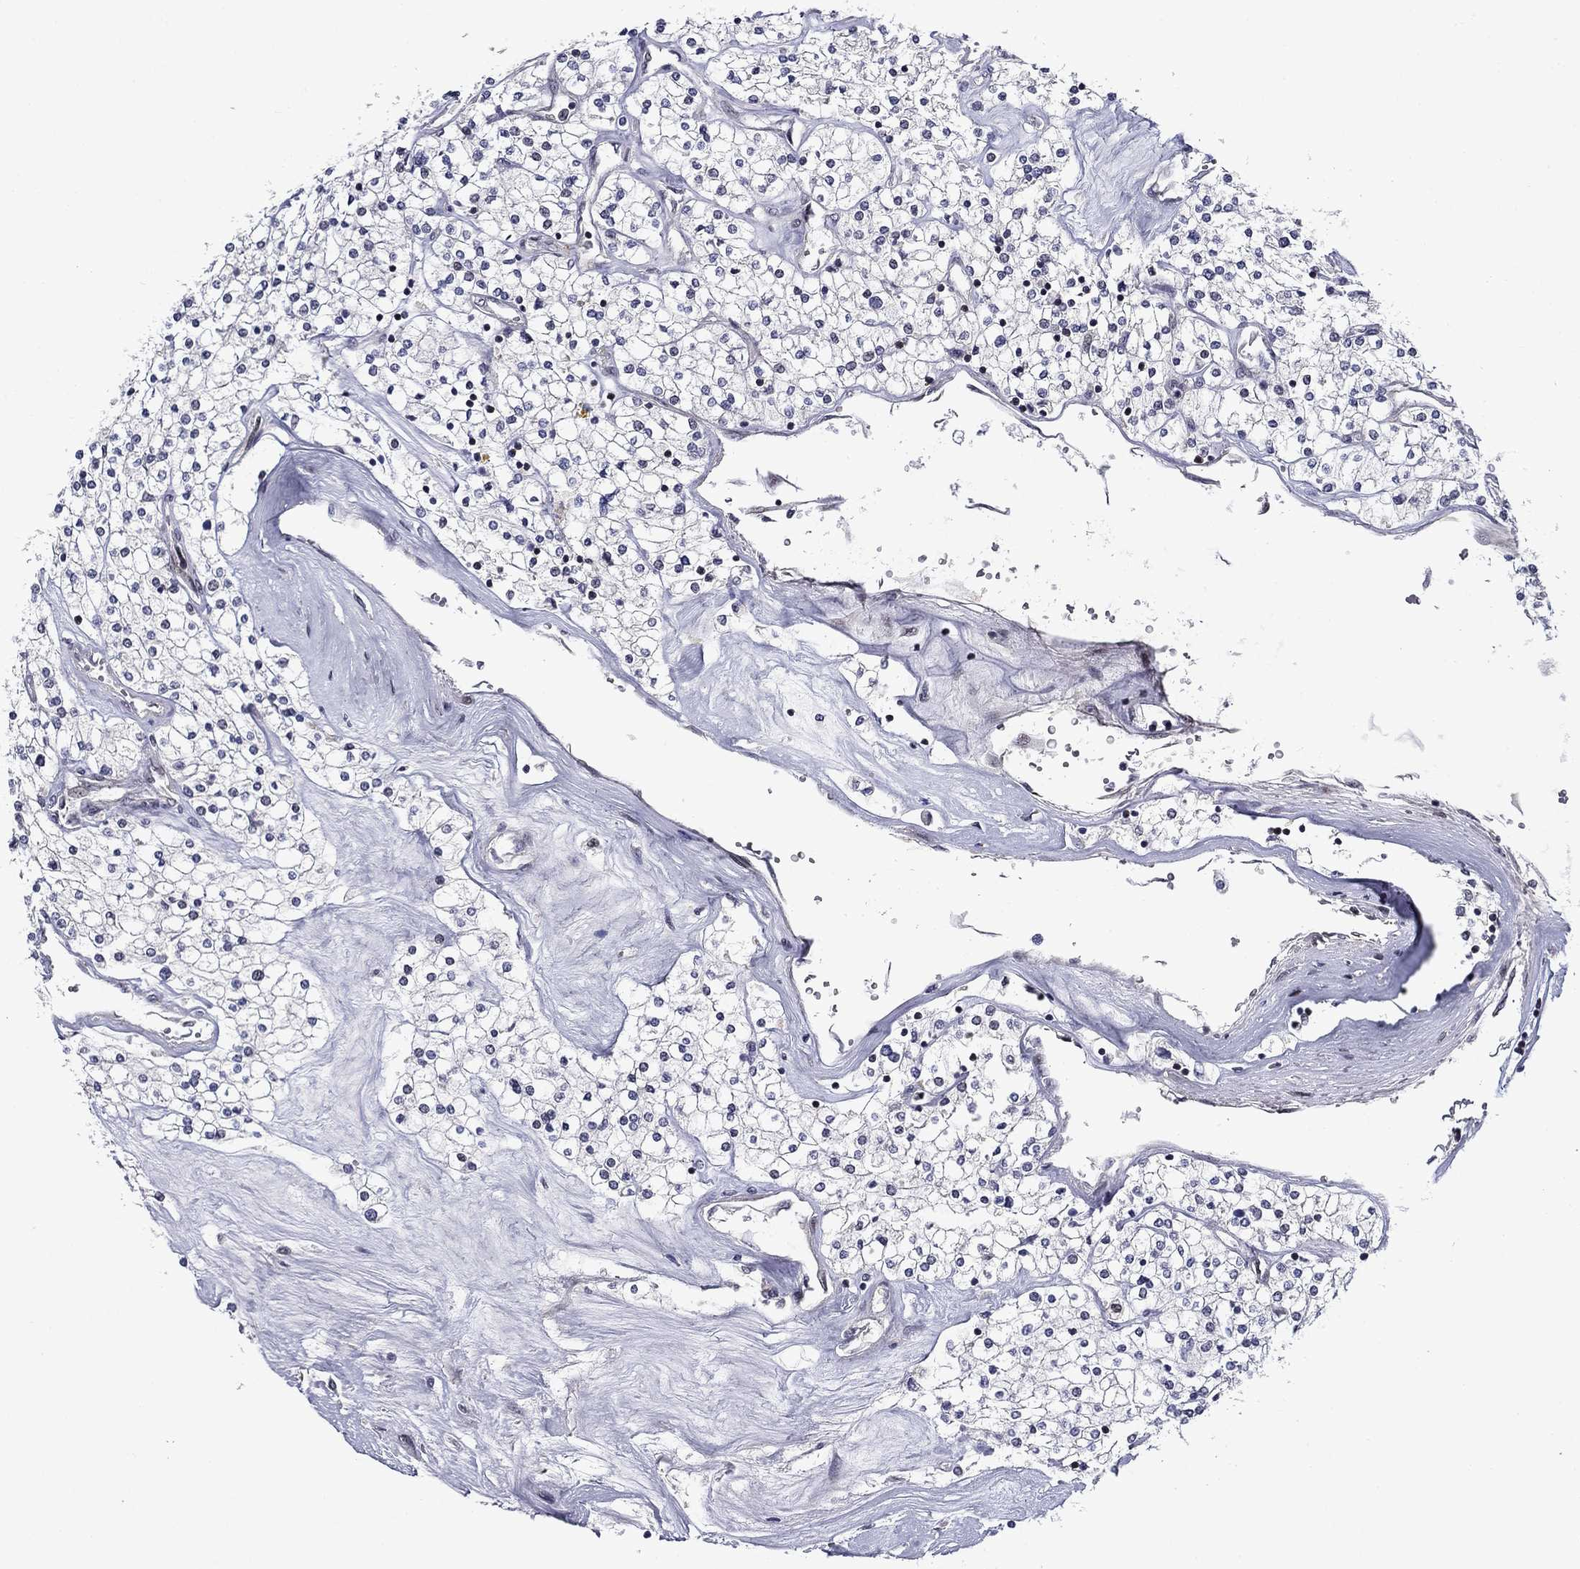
{"staining": {"intensity": "negative", "quantity": "none", "location": "none"}, "tissue": "renal cancer", "cell_type": "Tumor cells", "image_type": "cancer", "snomed": [{"axis": "morphology", "description": "Adenocarcinoma, NOS"}, {"axis": "topography", "description": "Kidney"}], "caption": "Renal adenocarcinoma was stained to show a protein in brown. There is no significant expression in tumor cells. The staining is performed using DAB (3,3'-diaminobenzidine) brown chromogen with nuclei counter-stained in using hematoxylin.", "gene": "B3GAT1", "patient": {"sex": "male", "age": 80}}